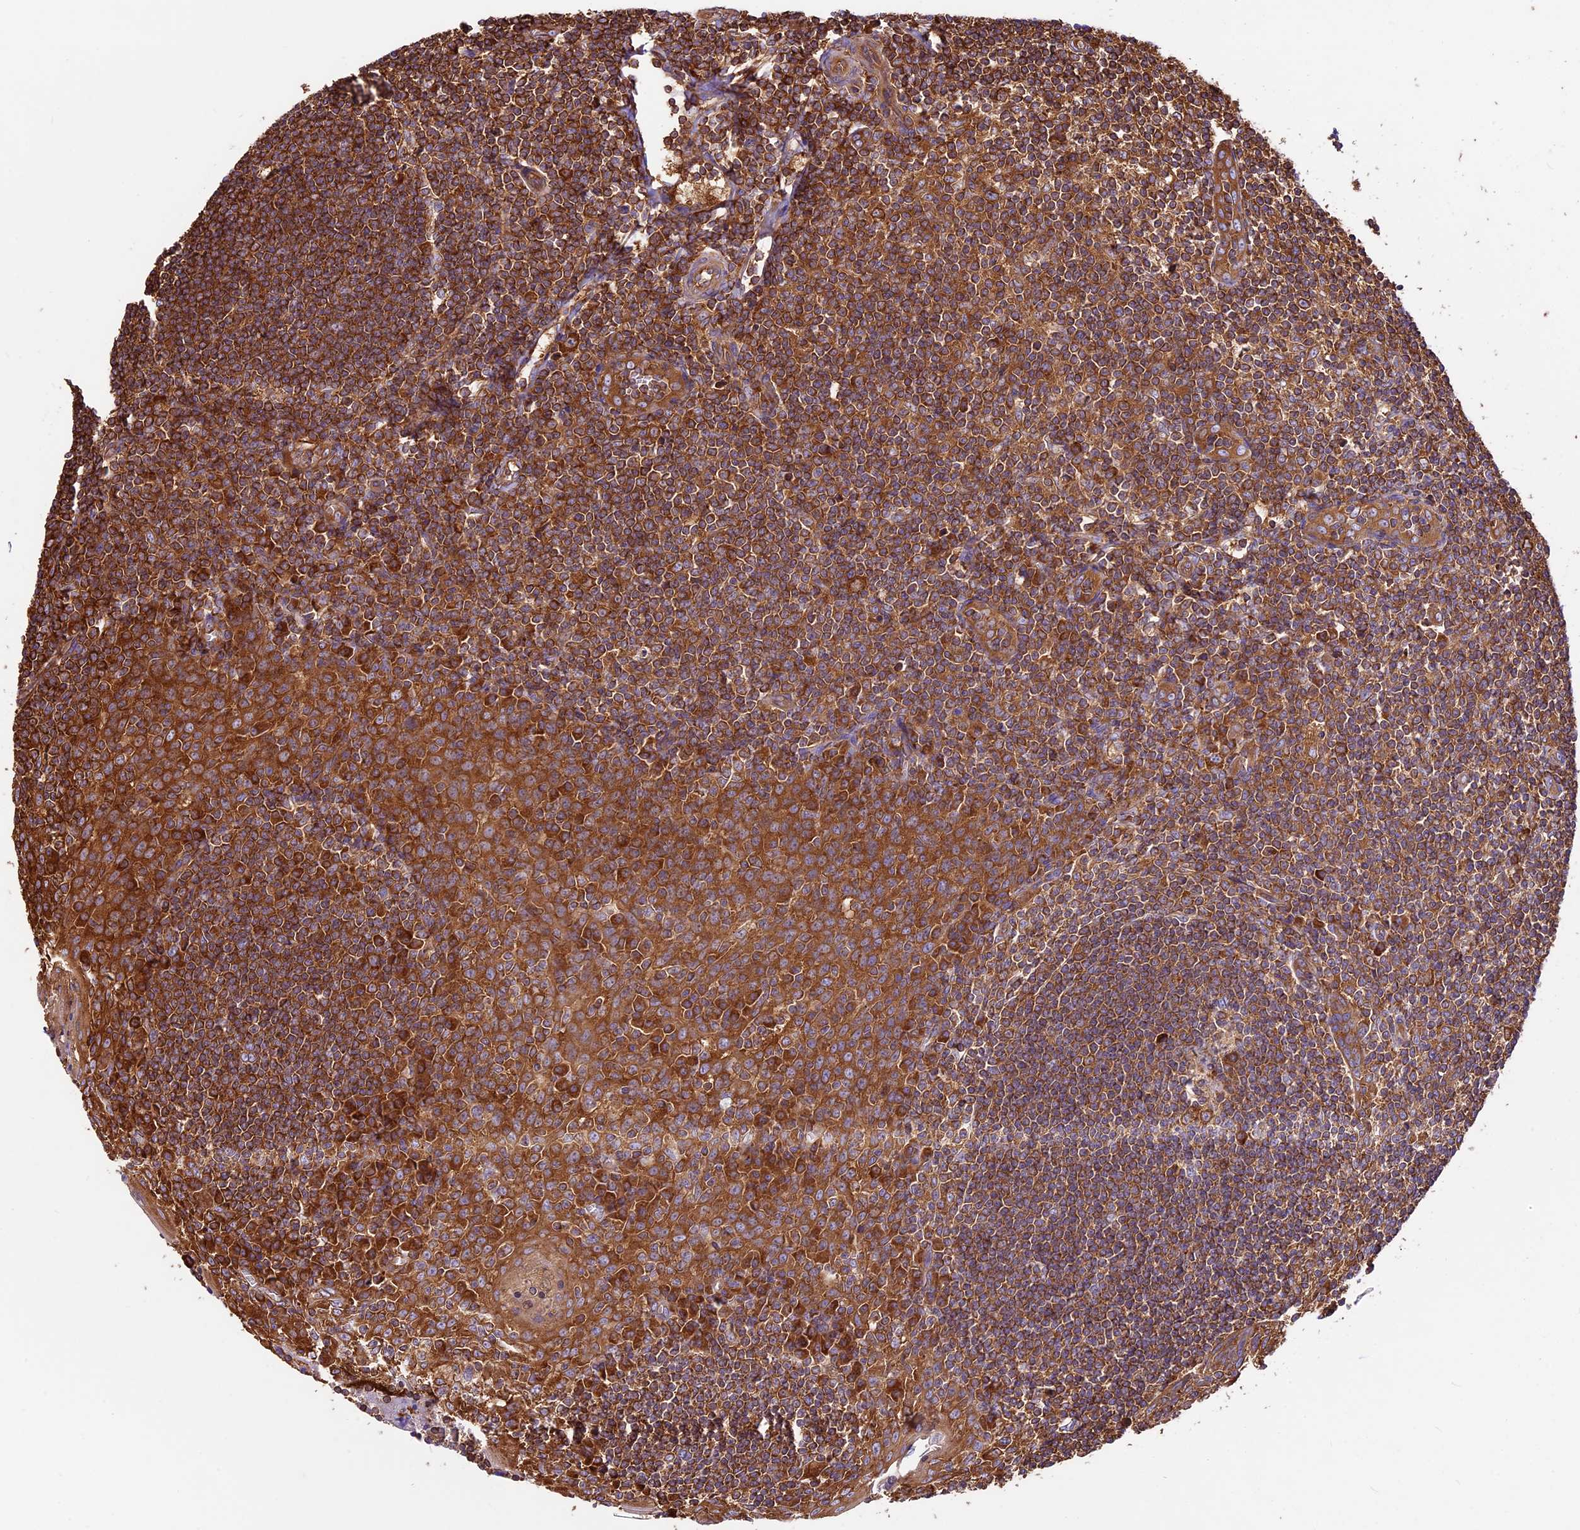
{"staining": {"intensity": "strong", "quantity": ">75%", "location": "cytoplasmic/membranous"}, "tissue": "tonsil", "cell_type": "Germinal center cells", "image_type": "normal", "snomed": [{"axis": "morphology", "description": "Normal tissue, NOS"}, {"axis": "topography", "description": "Tonsil"}], "caption": "Immunohistochemical staining of unremarkable tonsil demonstrates strong cytoplasmic/membranous protein staining in approximately >75% of germinal center cells.", "gene": "KARS1", "patient": {"sex": "male", "age": 27}}